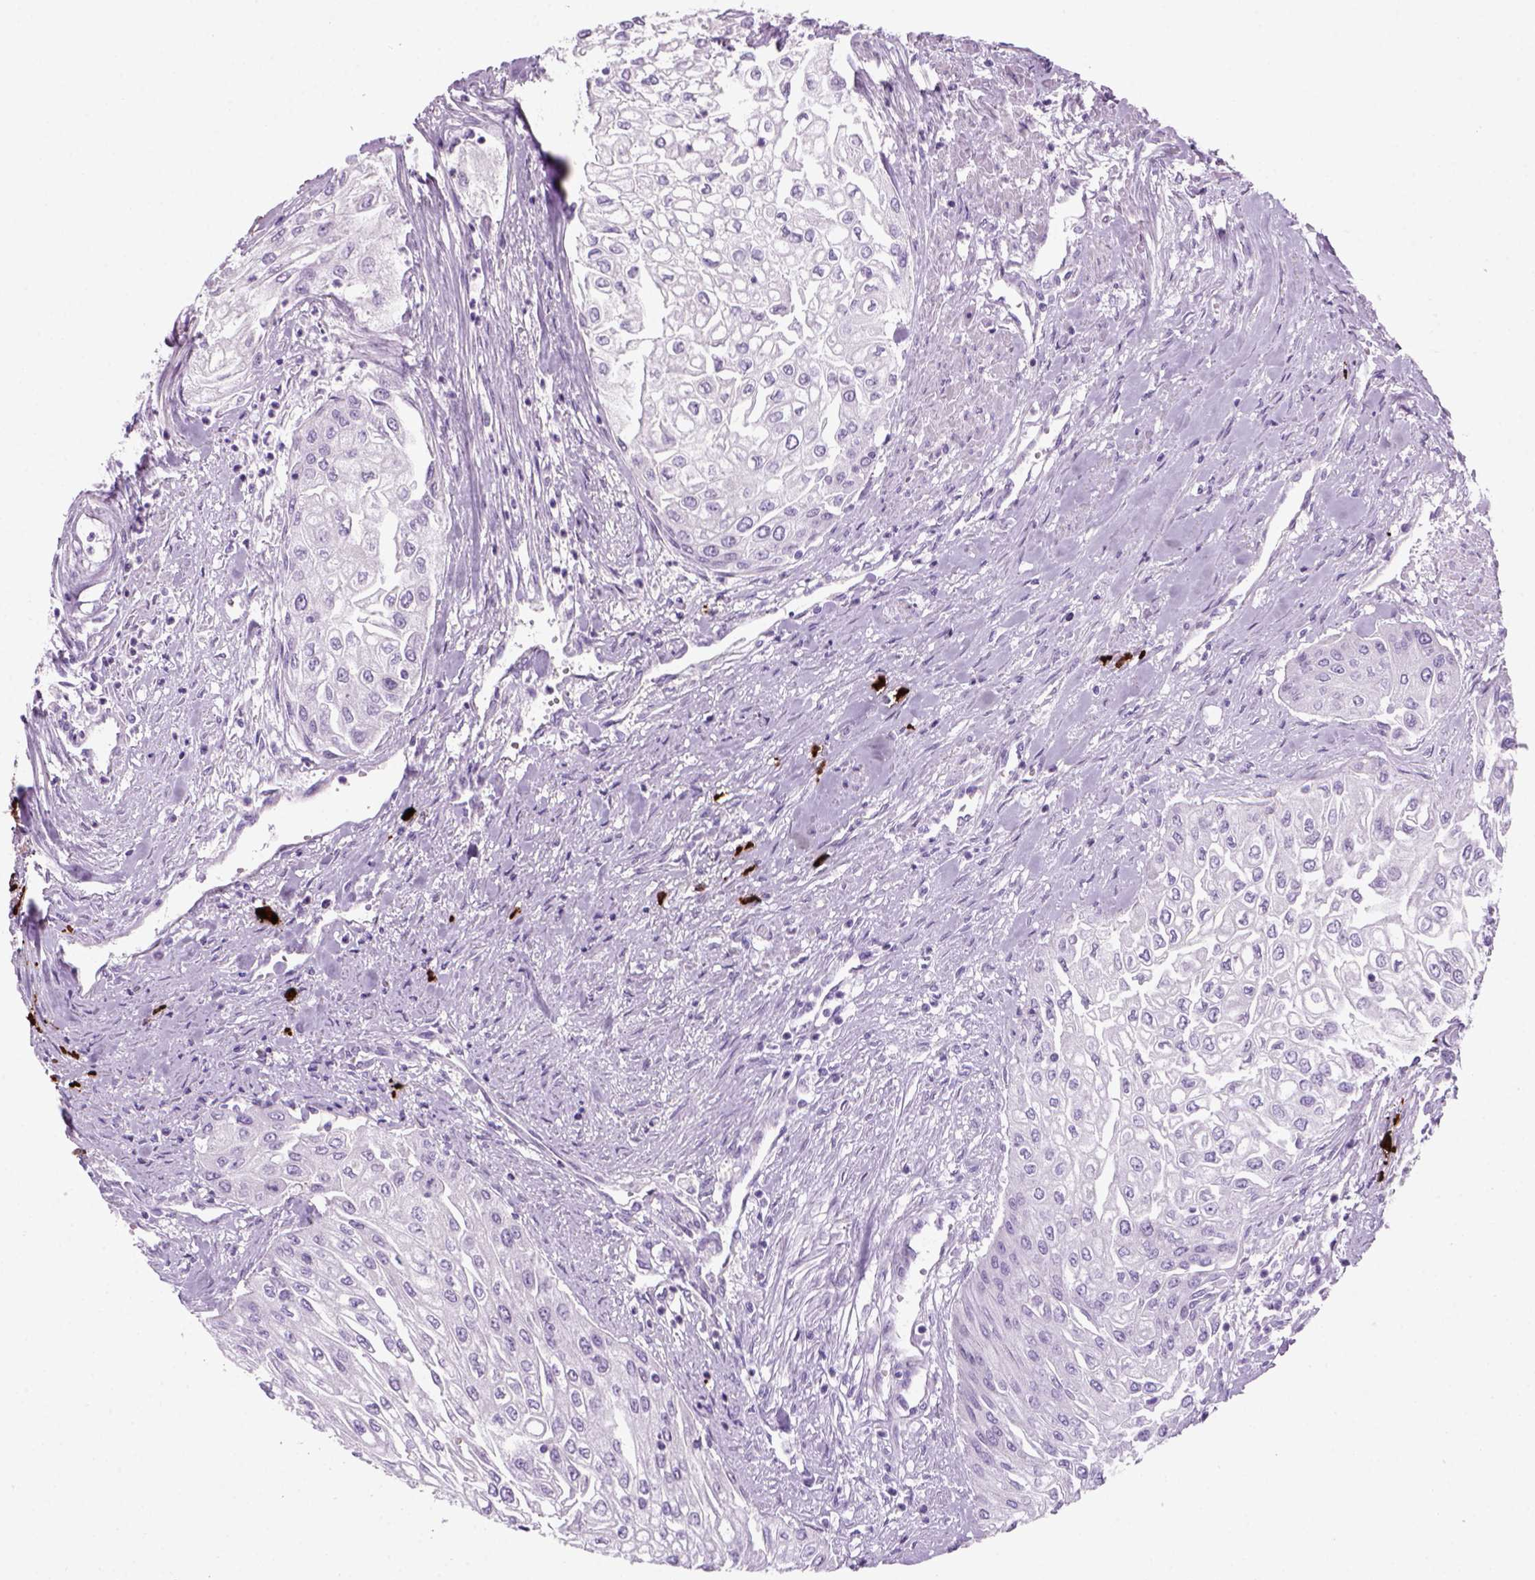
{"staining": {"intensity": "negative", "quantity": "none", "location": "none"}, "tissue": "urothelial cancer", "cell_type": "Tumor cells", "image_type": "cancer", "snomed": [{"axis": "morphology", "description": "Urothelial carcinoma, High grade"}, {"axis": "topography", "description": "Urinary bladder"}], "caption": "DAB (3,3'-diaminobenzidine) immunohistochemical staining of human urothelial carcinoma (high-grade) exhibits no significant expression in tumor cells.", "gene": "MZB1", "patient": {"sex": "male", "age": 62}}